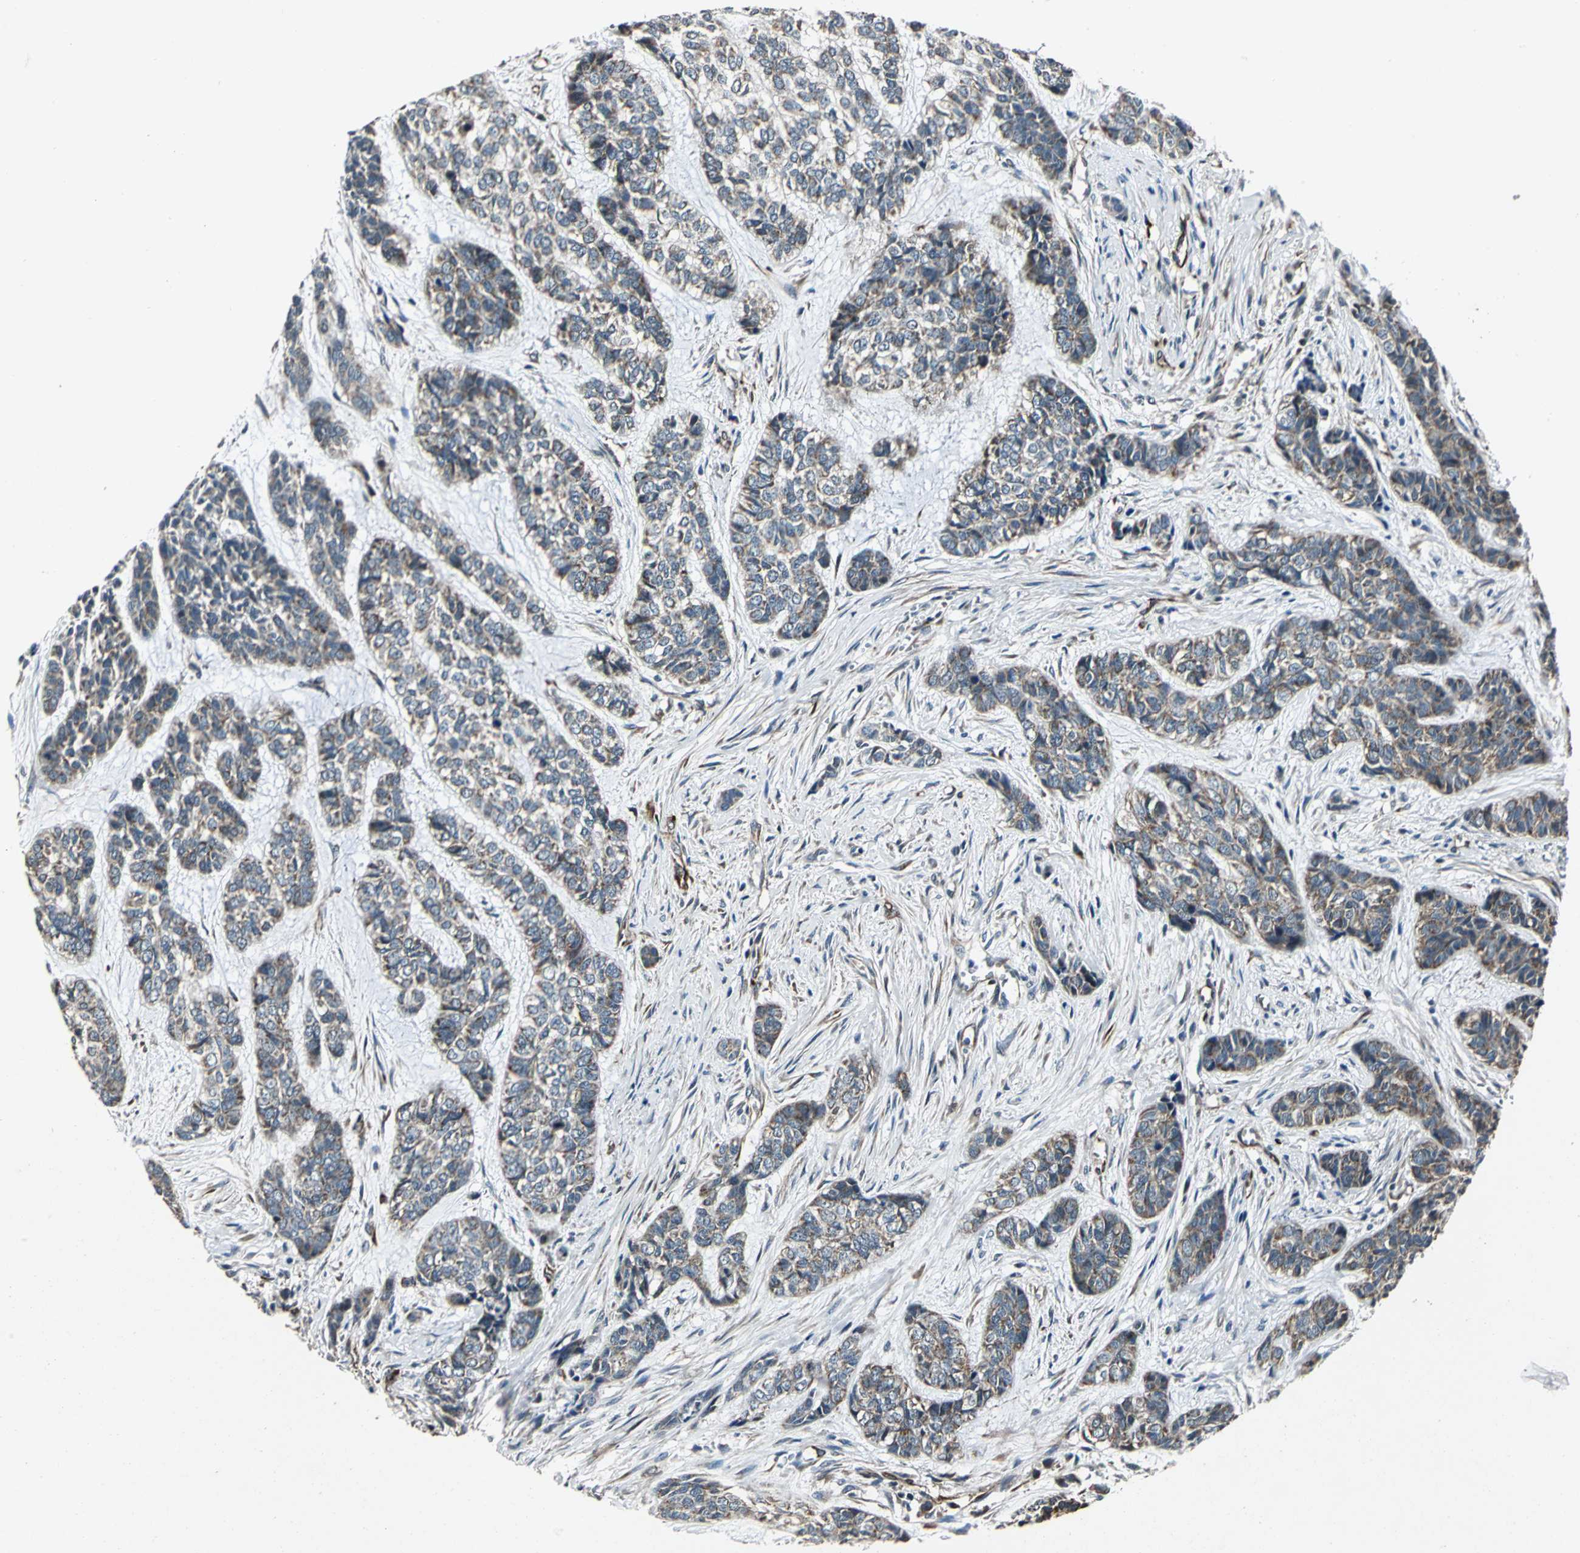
{"staining": {"intensity": "moderate", "quantity": "<25%", "location": "cytoplasmic/membranous"}, "tissue": "skin cancer", "cell_type": "Tumor cells", "image_type": "cancer", "snomed": [{"axis": "morphology", "description": "Basal cell carcinoma"}, {"axis": "topography", "description": "Skin"}], "caption": "This image shows IHC staining of skin cancer, with low moderate cytoplasmic/membranous expression in about <25% of tumor cells.", "gene": "EXD2", "patient": {"sex": "female", "age": 64}}